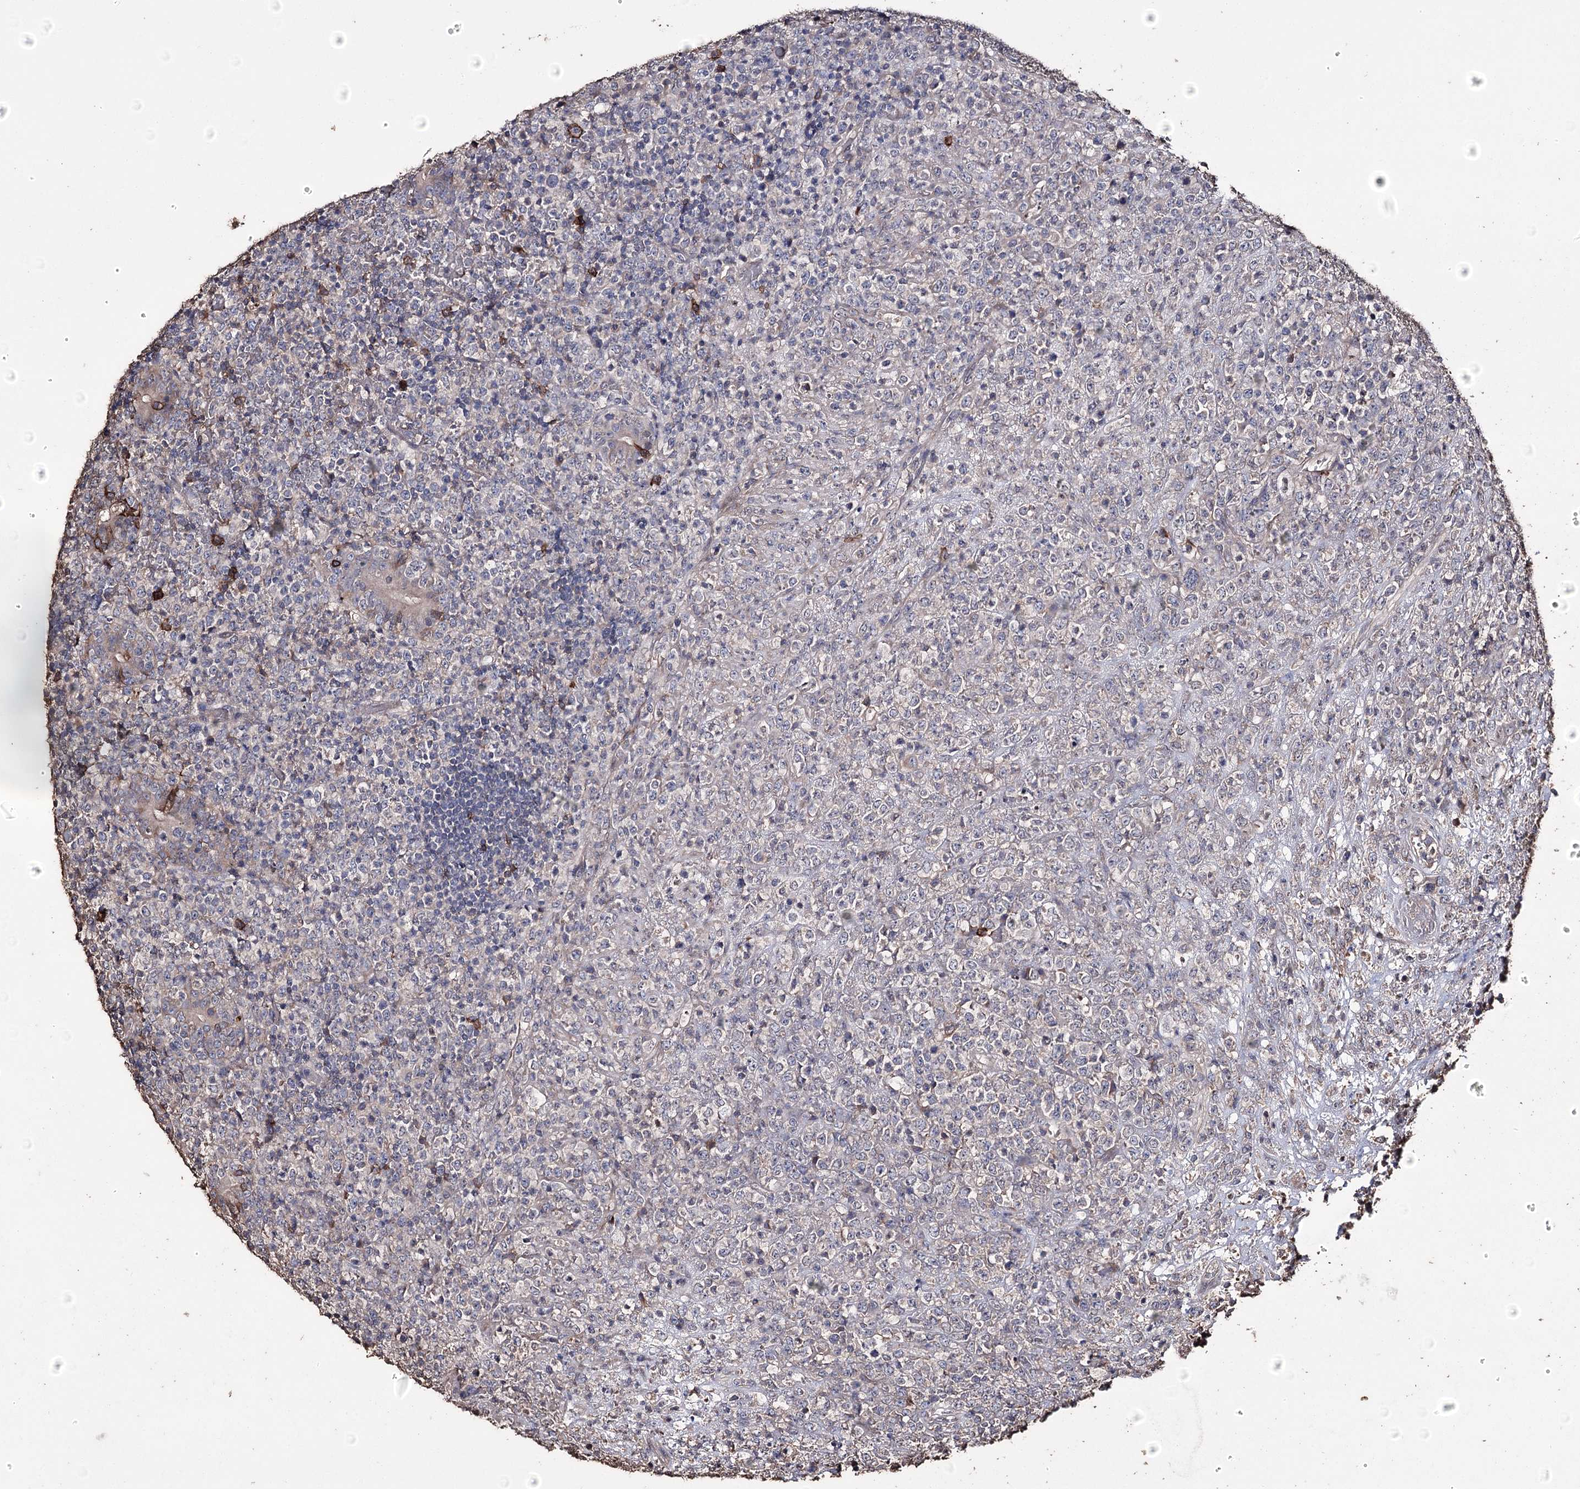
{"staining": {"intensity": "negative", "quantity": "none", "location": "none"}, "tissue": "lymphoma", "cell_type": "Tumor cells", "image_type": "cancer", "snomed": [{"axis": "morphology", "description": "Malignant lymphoma, non-Hodgkin's type, High grade"}, {"axis": "topography", "description": "Colon"}], "caption": "This is a micrograph of IHC staining of lymphoma, which shows no positivity in tumor cells. (DAB immunohistochemistry (IHC), high magnification).", "gene": "ZNF662", "patient": {"sex": "female", "age": 53}}